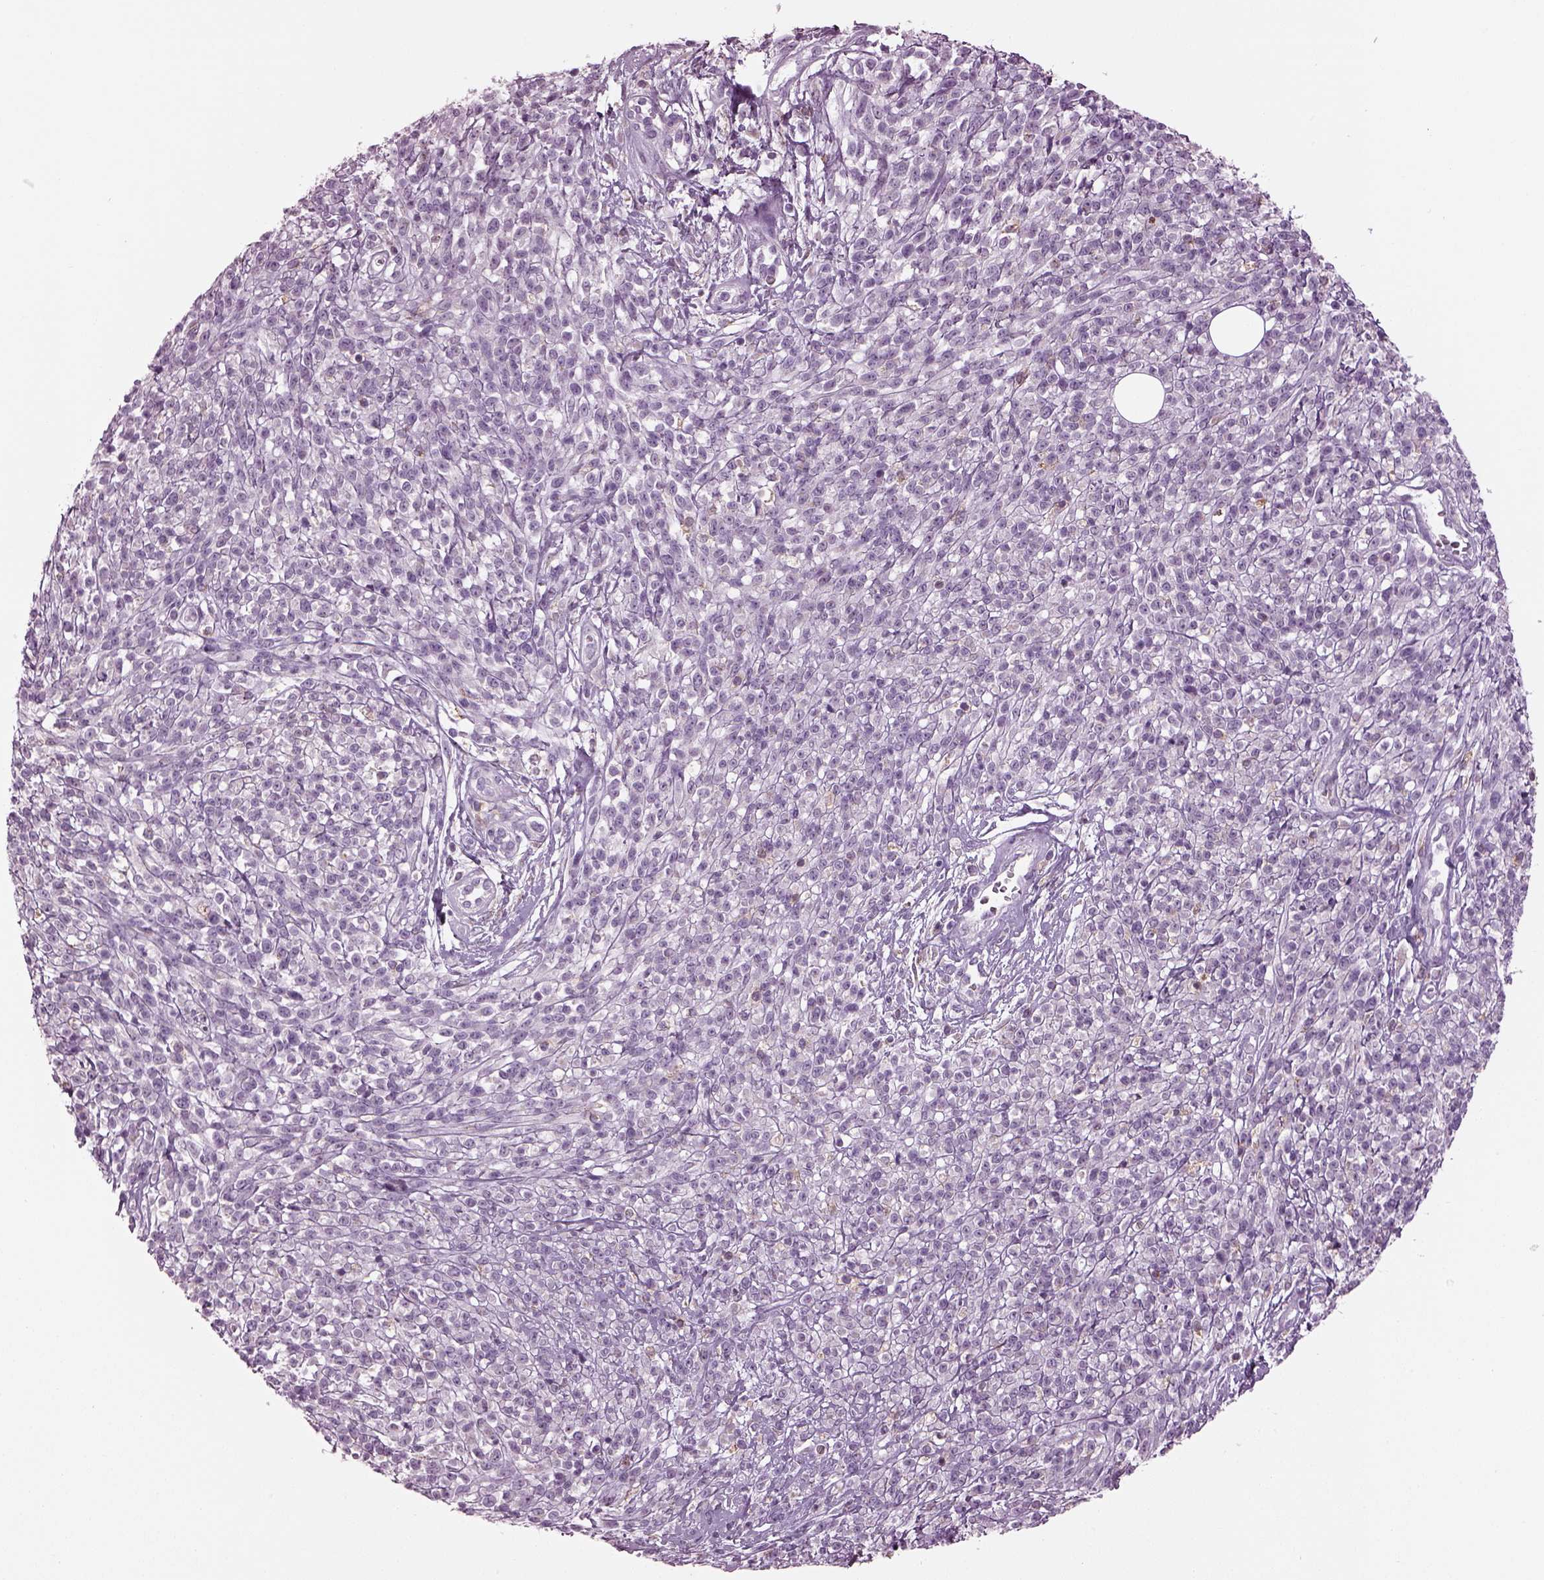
{"staining": {"intensity": "negative", "quantity": "none", "location": "none"}, "tissue": "melanoma", "cell_type": "Tumor cells", "image_type": "cancer", "snomed": [{"axis": "morphology", "description": "Malignant melanoma, NOS"}, {"axis": "topography", "description": "Skin"}, {"axis": "topography", "description": "Skin of trunk"}], "caption": "A micrograph of human melanoma is negative for staining in tumor cells.", "gene": "TMEM231", "patient": {"sex": "male", "age": 74}}